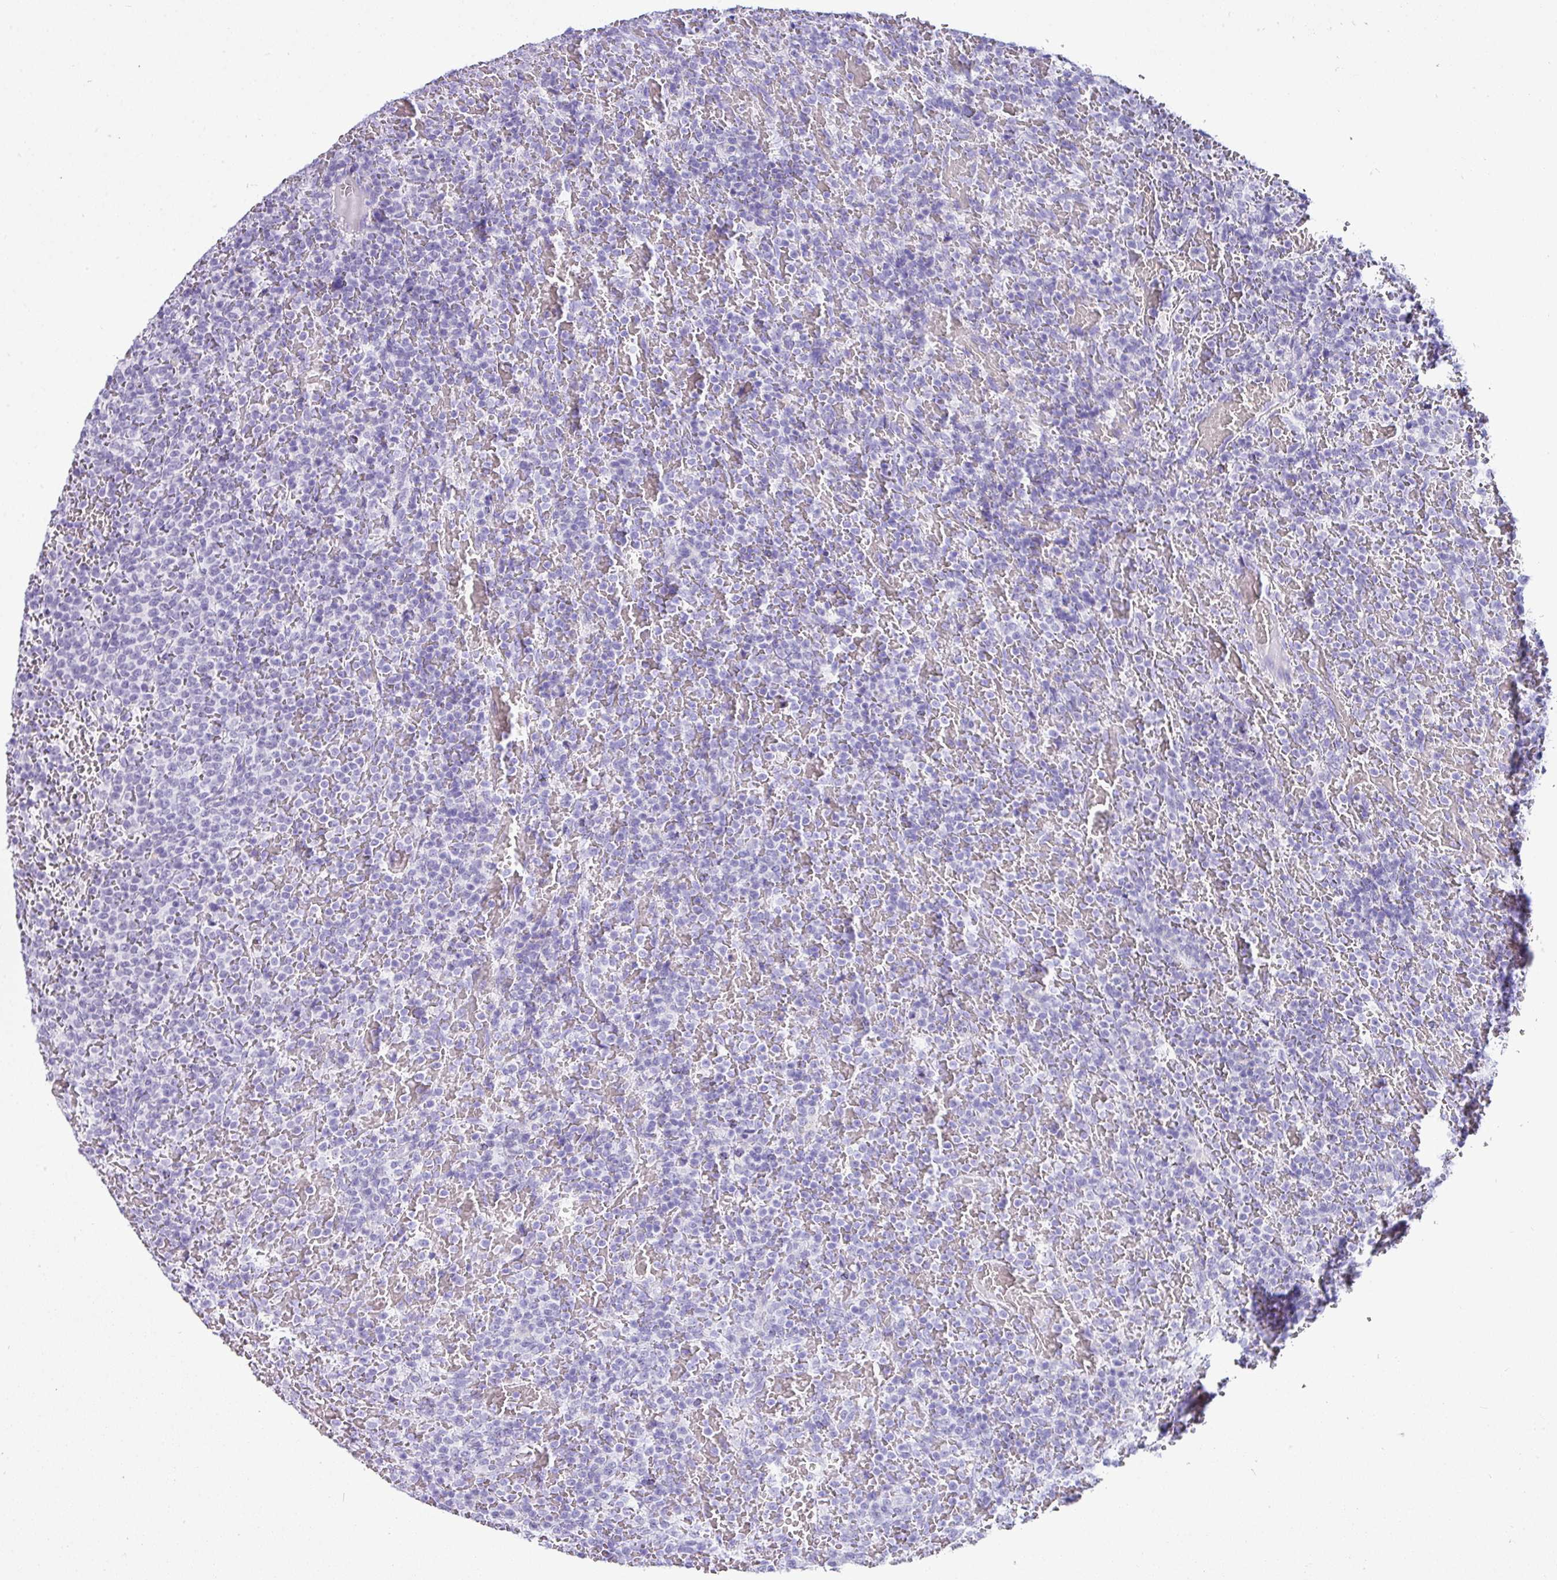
{"staining": {"intensity": "negative", "quantity": "none", "location": "none"}, "tissue": "lymphoma", "cell_type": "Tumor cells", "image_type": "cancer", "snomed": [{"axis": "morphology", "description": "Malignant lymphoma, non-Hodgkin's type, Low grade"}, {"axis": "topography", "description": "Spleen"}], "caption": "High magnification brightfield microscopy of low-grade malignant lymphoma, non-Hodgkin's type stained with DAB (3,3'-diaminobenzidine) (brown) and counterstained with hematoxylin (blue): tumor cells show no significant staining.", "gene": "NCCRP1", "patient": {"sex": "male", "age": 60}}